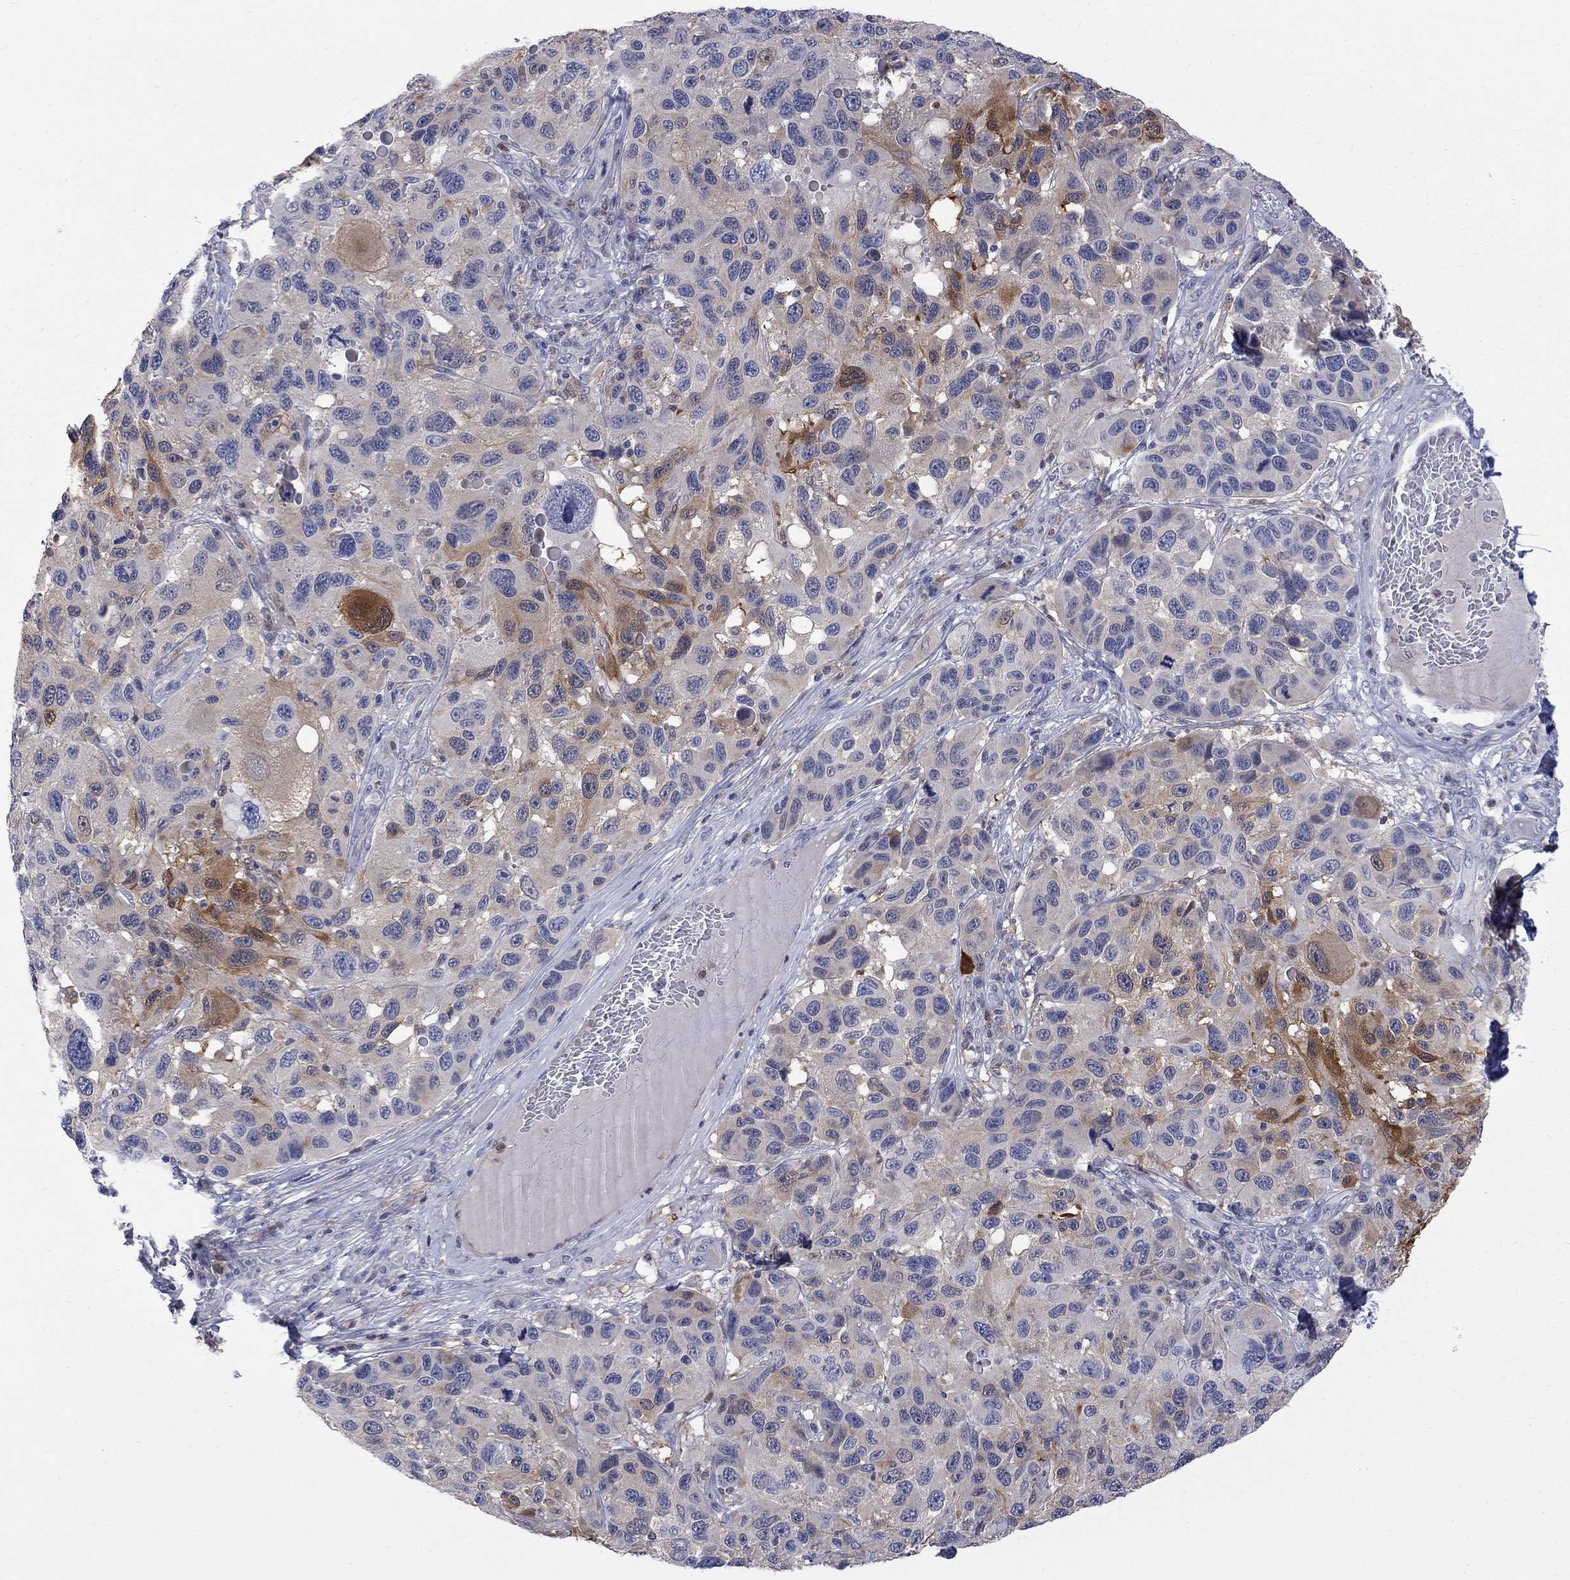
{"staining": {"intensity": "moderate", "quantity": "<25%", "location": "cytoplasmic/membranous"}, "tissue": "melanoma", "cell_type": "Tumor cells", "image_type": "cancer", "snomed": [{"axis": "morphology", "description": "Malignant melanoma, NOS"}, {"axis": "topography", "description": "Skin"}], "caption": "The photomicrograph displays immunohistochemical staining of melanoma. There is moderate cytoplasmic/membranous staining is appreciated in about <25% of tumor cells. The staining was performed using DAB (3,3'-diaminobenzidine), with brown indicating positive protein expression. Nuclei are stained blue with hematoxylin.", "gene": "HKDC1", "patient": {"sex": "male", "age": 53}}